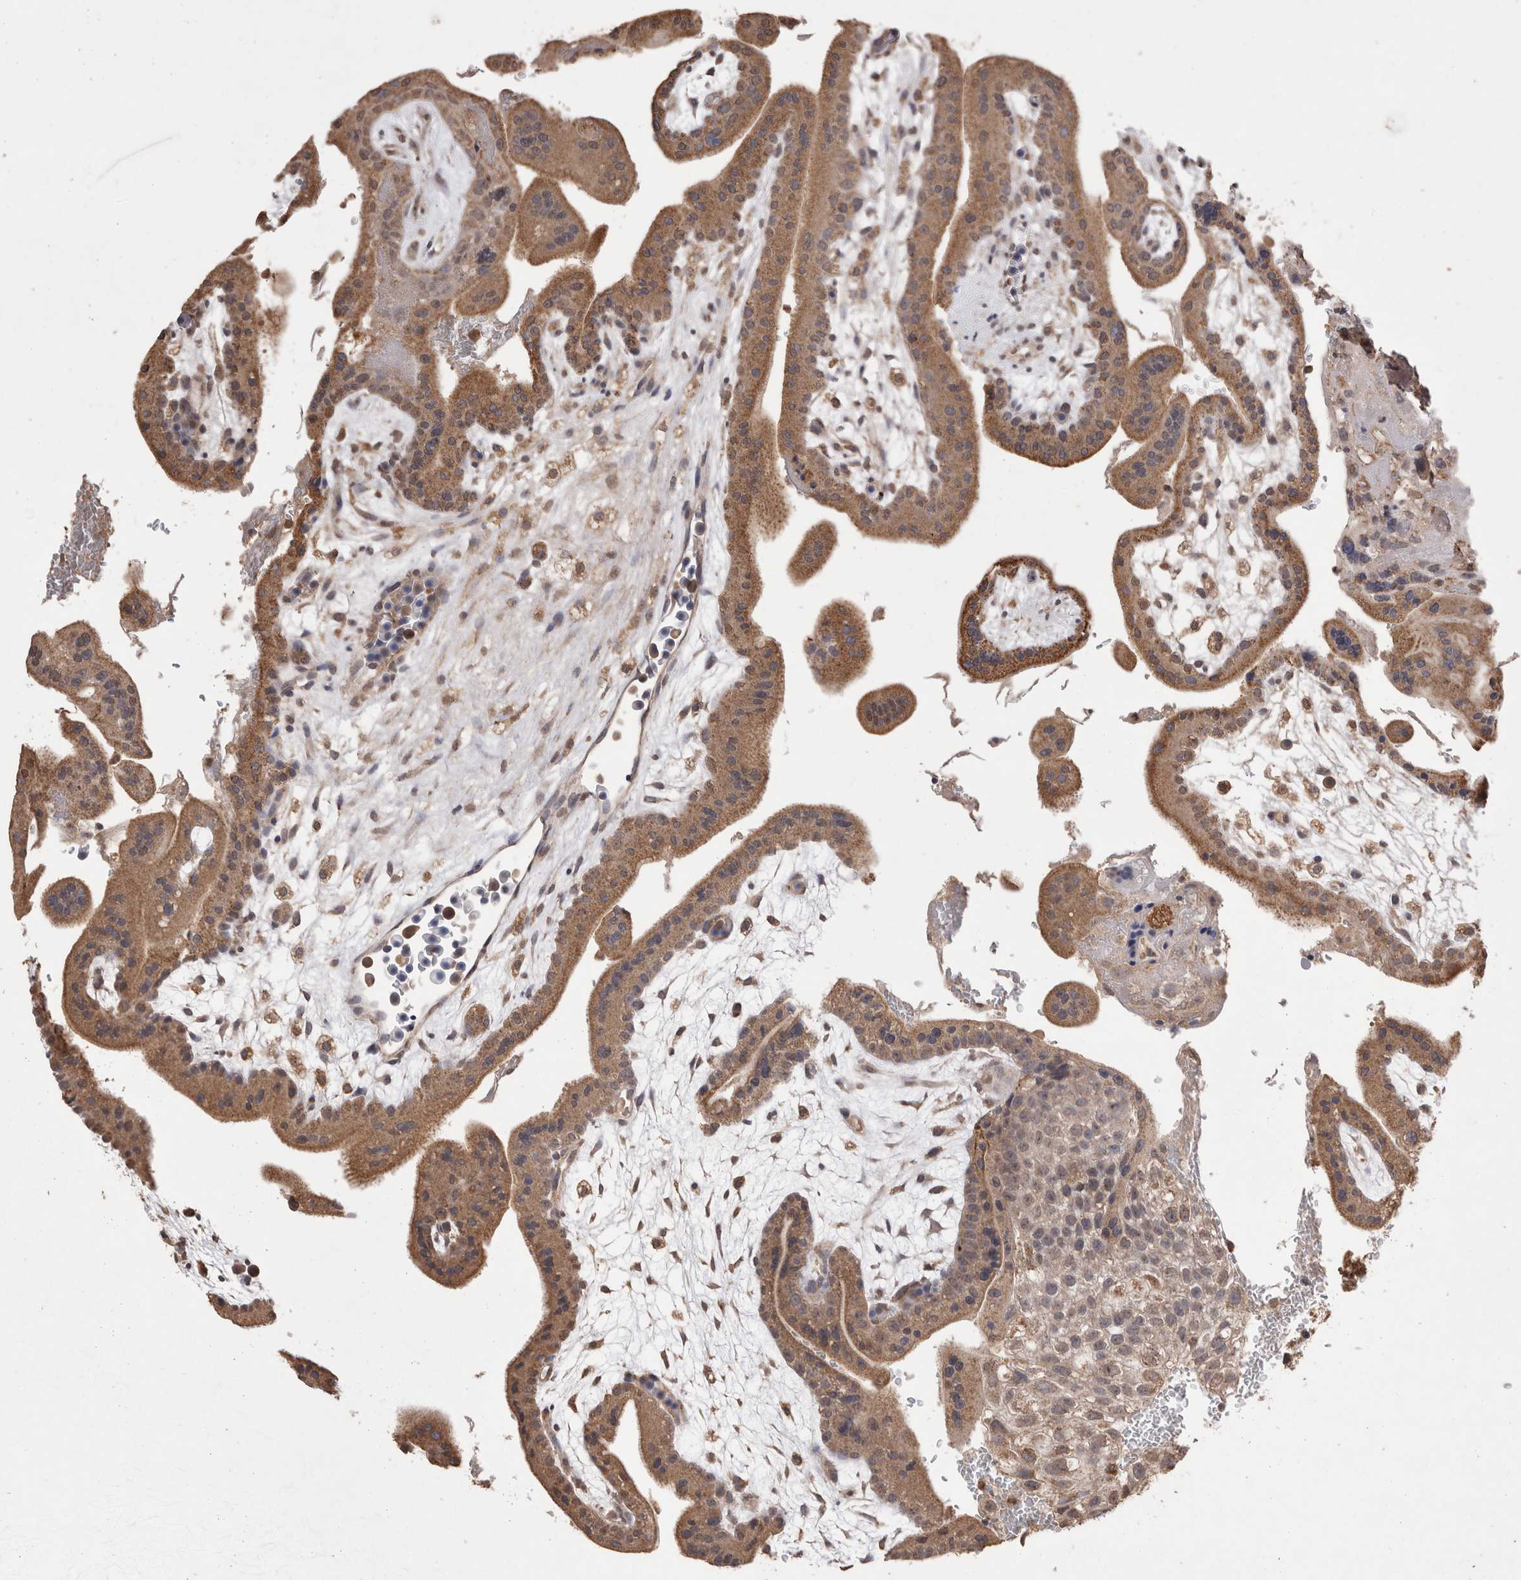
{"staining": {"intensity": "moderate", "quantity": ">75%", "location": "cytoplasmic/membranous"}, "tissue": "placenta", "cell_type": "Trophoblastic cells", "image_type": "normal", "snomed": [{"axis": "morphology", "description": "Normal tissue, NOS"}, {"axis": "topography", "description": "Placenta"}], "caption": "Trophoblastic cells demonstrate medium levels of moderate cytoplasmic/membranous positivity in approximately >75% of cells in normal human placenta.", "gene": "GRK5", "patient": {"sex": "female", "age": 35}}